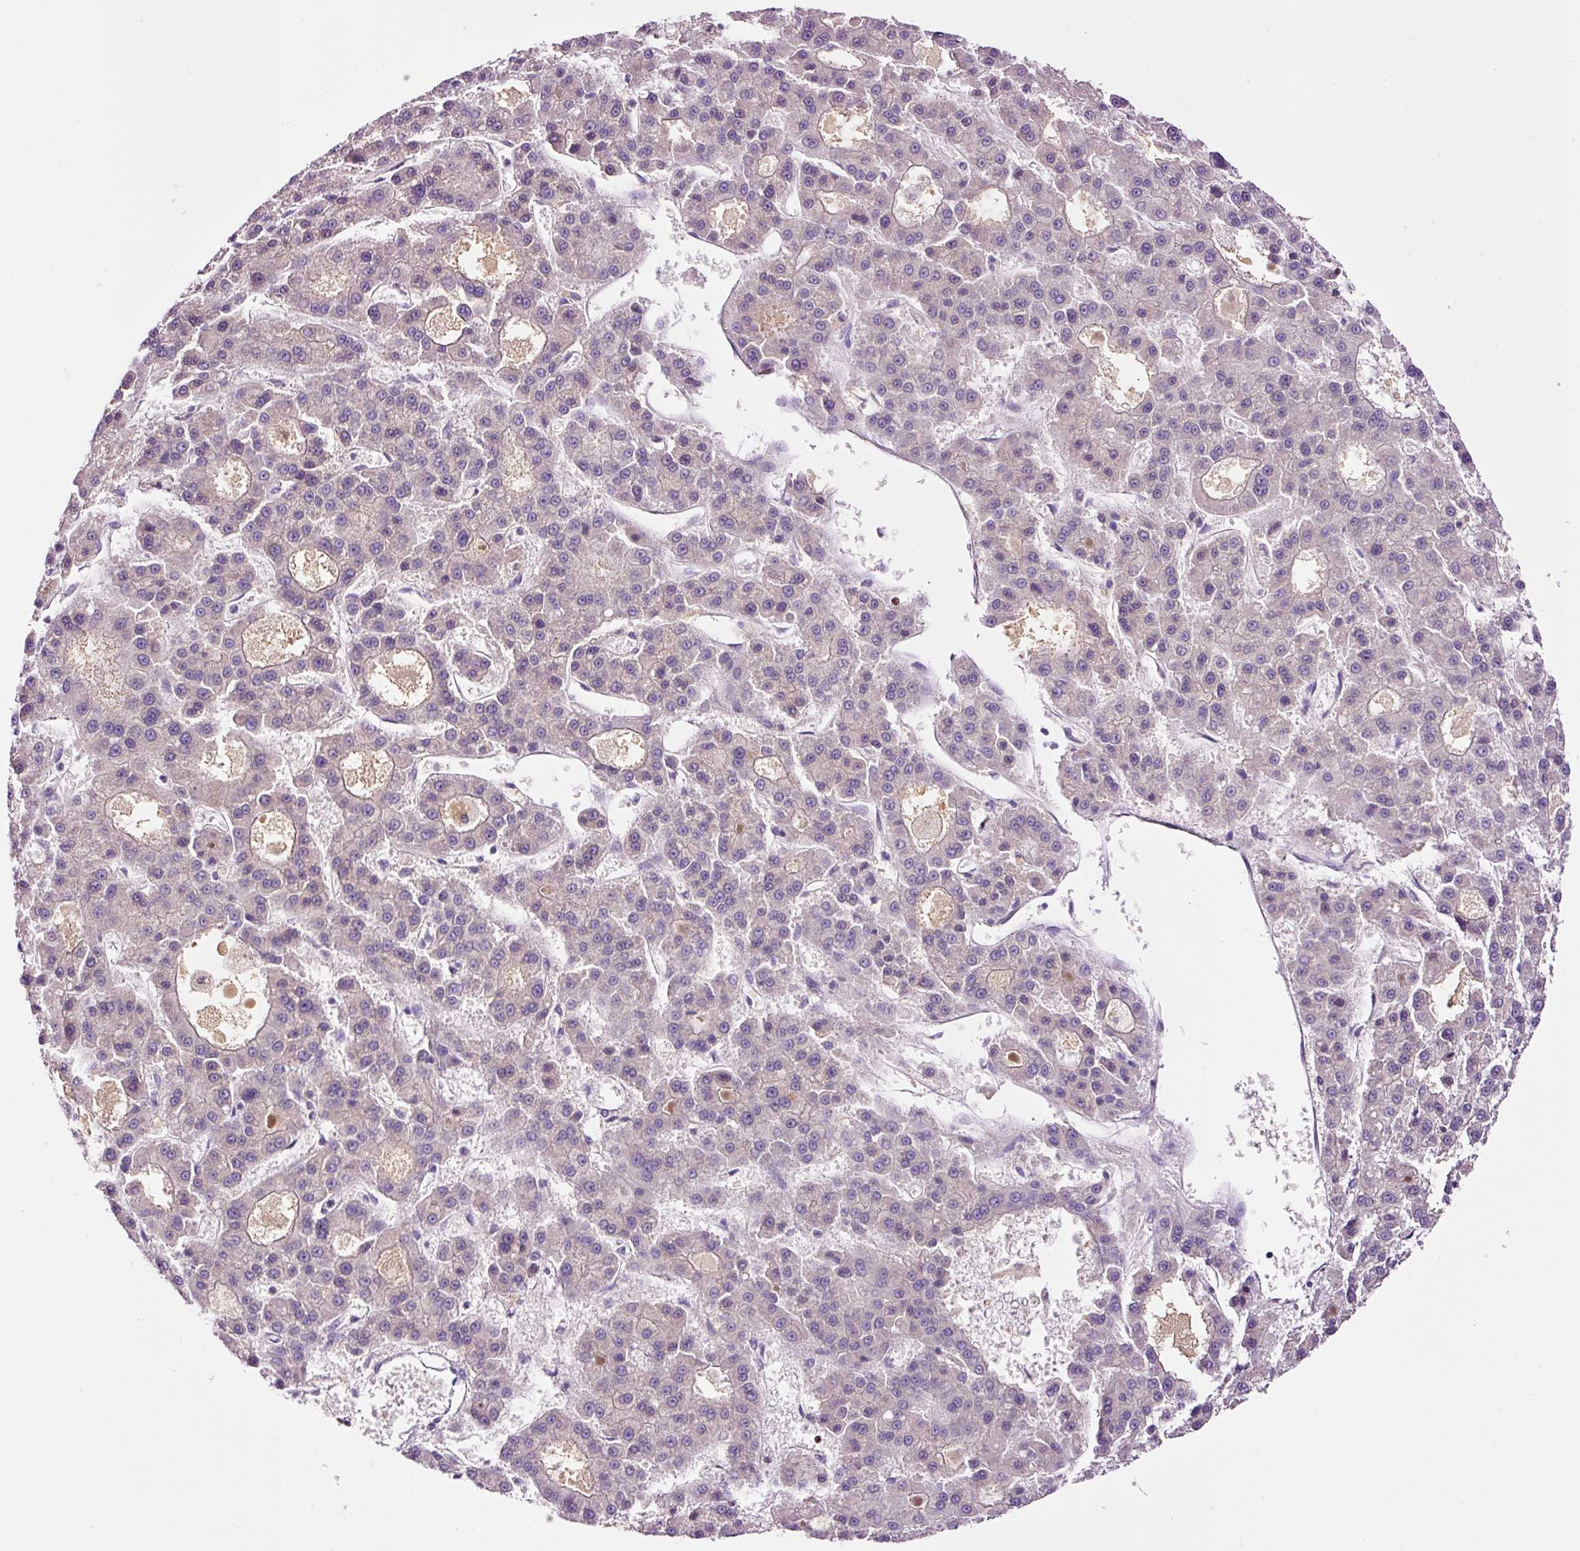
{"staining": {"intensity": "negative", "quantity": "none", "location": "none"}, "tissue": "liver cancer", "cell_type": "Tumor cells", "image_type": "cancer", "snomed": [{"axis": "morphology", "description": "Carcinoma, Hepatocellular, NOS"}, {"axis": "topography", "description": "Liver"}], "caption": "Human liver cancer stained for a protein using IHC shows no expression in tumor cells.", "gene": "DPPA4", "patient": {"sex": "male", "age": 70}}